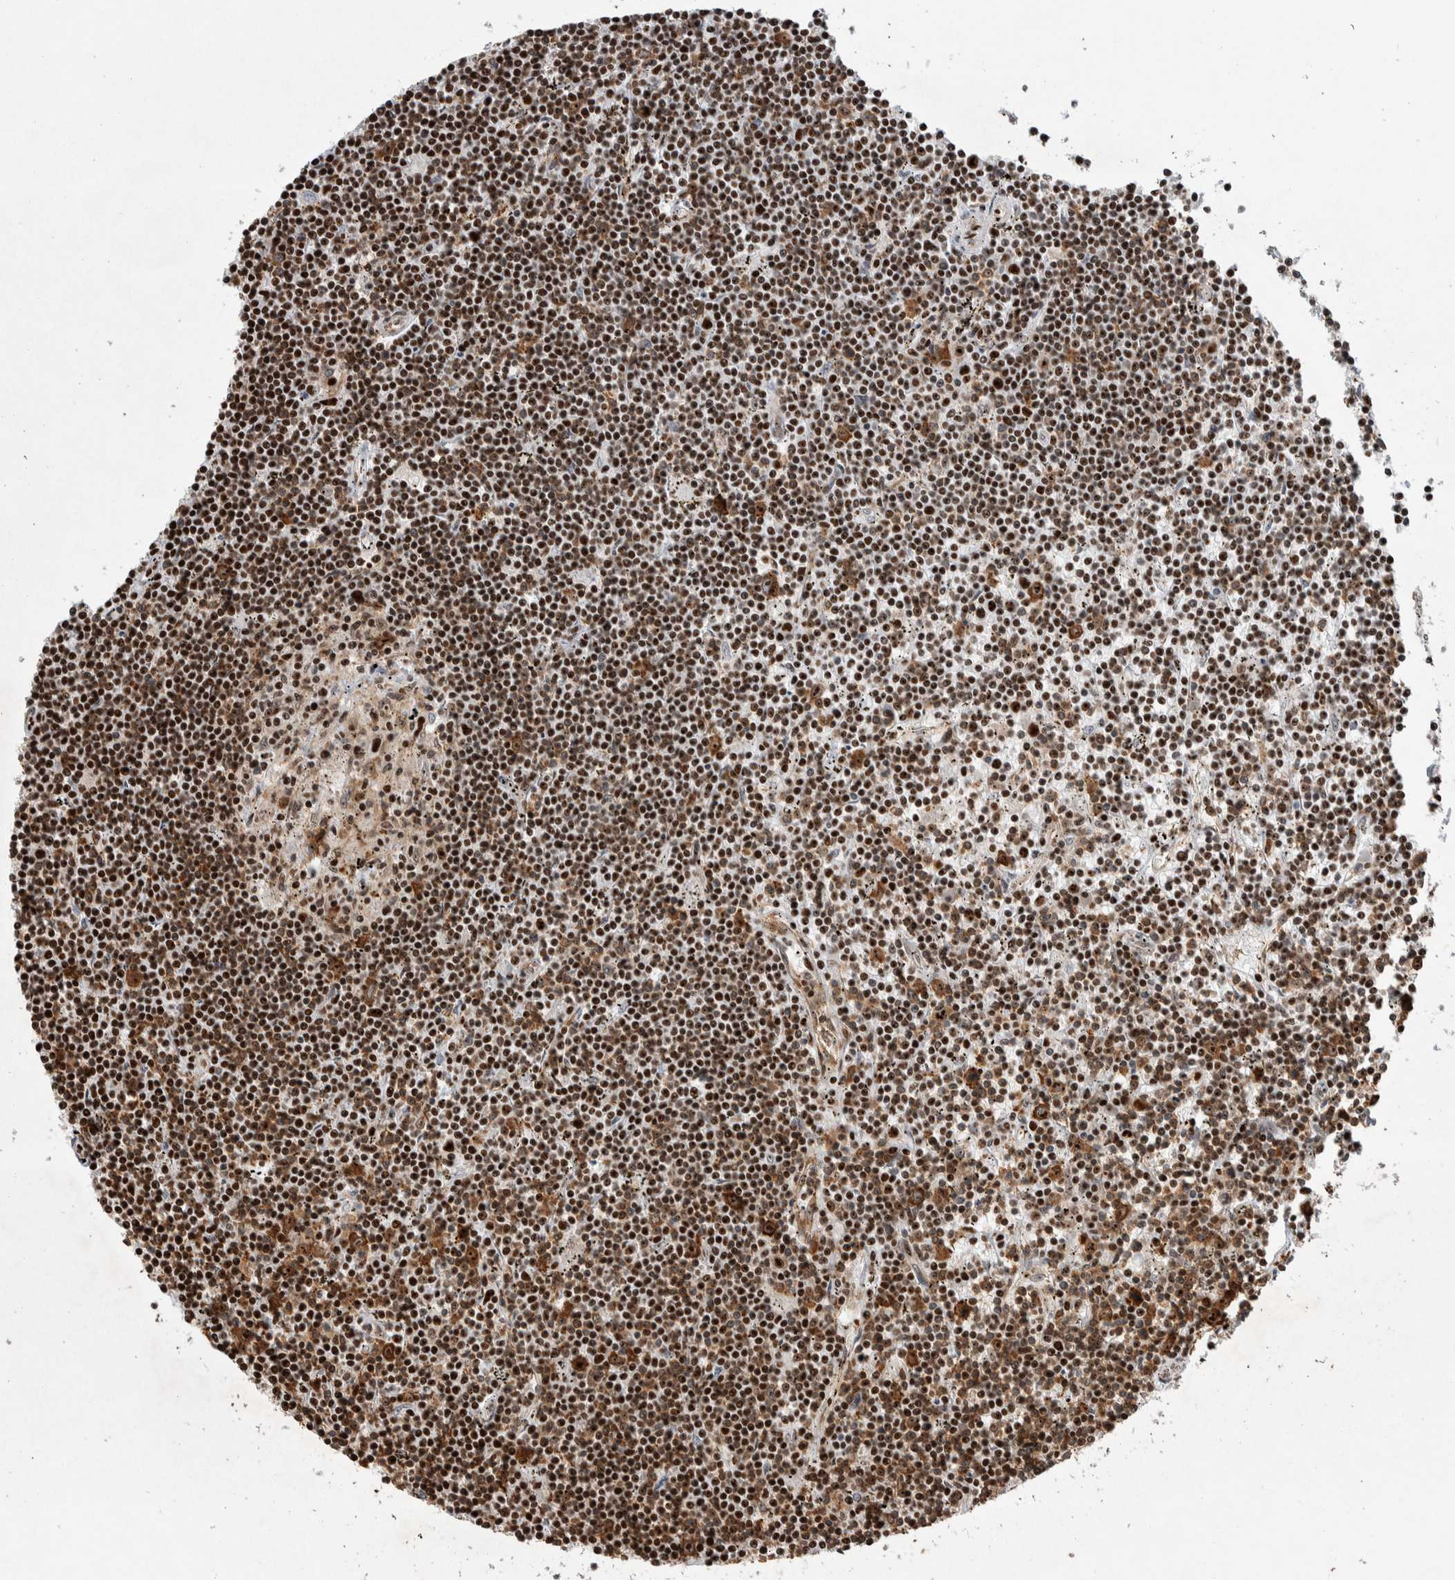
{"staining": {"intensity": "strong", "quantity": ">75%", "location": "nuclear"}, "tissue": "lymphoma", "cell_type": "Tumor cells", "image_type": "cancer", "snomed": [{"axis": "morphology", "description": "Malignant lymphoma, non-Hodgkin's type, Low grade"}, {"axis": "topography", "description": "Spleen"}], "caption": "Immunohistochemical staining of lymphoma shows strong nuclear protein expression in about >75% of tumor cells.", "gene": "NCL", "patient": {"sex": "male", "age": 76}}